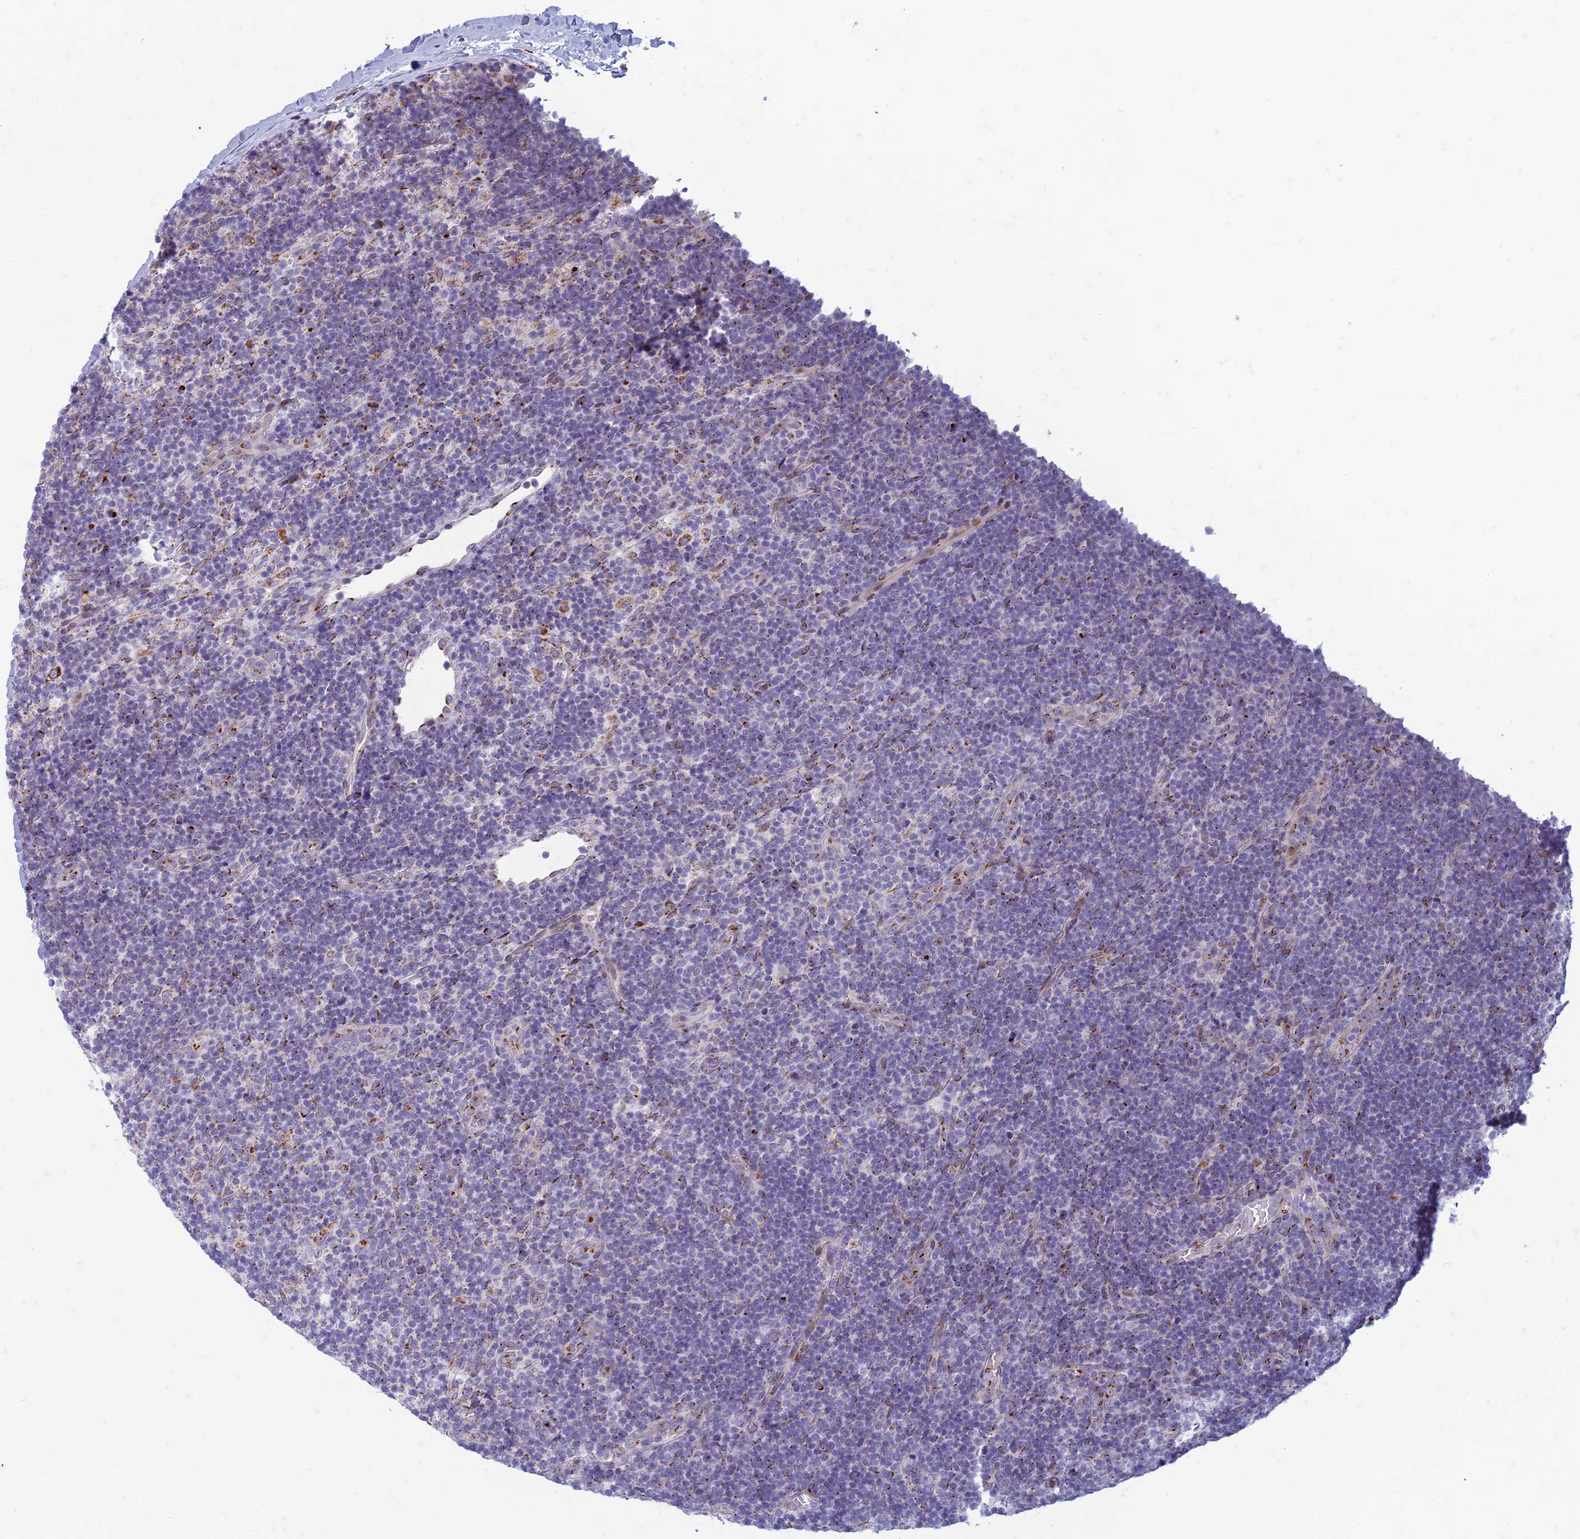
{"staining": {"intensity": "negative", "quantity": "none", "location": "none"}, "tissue": "lymphoma", "cell_type": "Tumor cells", "image_type": "cancer", "snomed": [{"axis": "morphology", "description": "Hodgkin's disease, NOS"}, {"axis": "topography", "description": "Lymph node"}], "caption": "Hodgkin's disease was stained to show a protein in brown. There is no significant staining in tumor cells.", "gene": "FAM3C", "patient": {"sex": "female", "age": 57}}